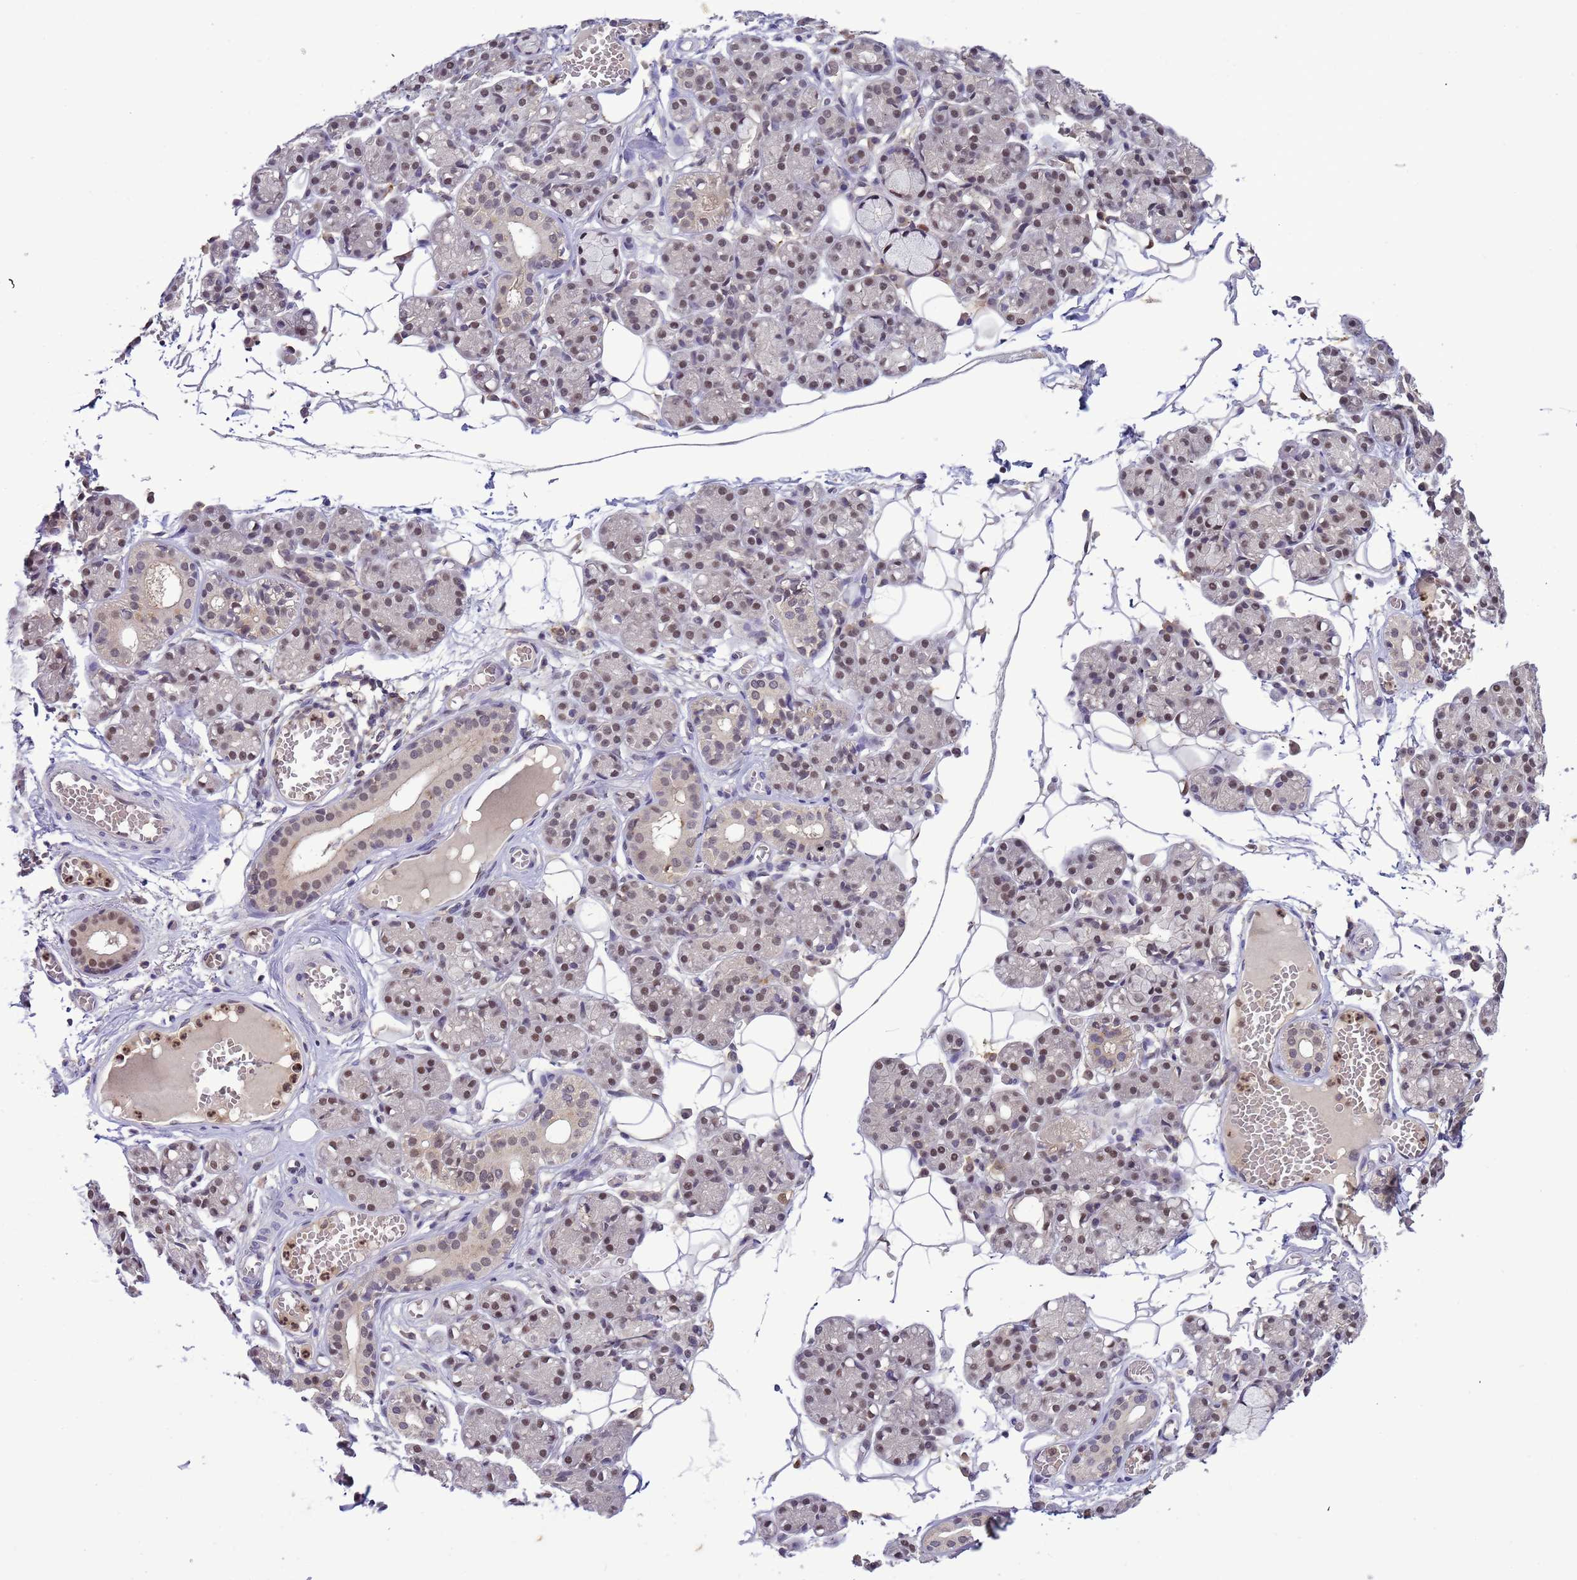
{"staining": {"intensity": "moderate", "quantity": "25%-75%", "location": "nuclear"}, "tissue": "salivary gland", "cell_type": "Glandular cells", "image_type": "normal", "snomed": [{"axis": "morphology", "description": "Normal tissue, NOS"}, {"axis": "topography", "description": "Salivary gland"}], "caption": "Protein analysis of benign salivary gland reveals moderate nuclear staining in about 25%-75% of glandular cells. The staining is performed using DAB brown chromogen to label protein expression. The nuclei are counter-stained blue using hematoxylin.", "gene": "CD53", "patient": {"sex": "male", "age": 63}}